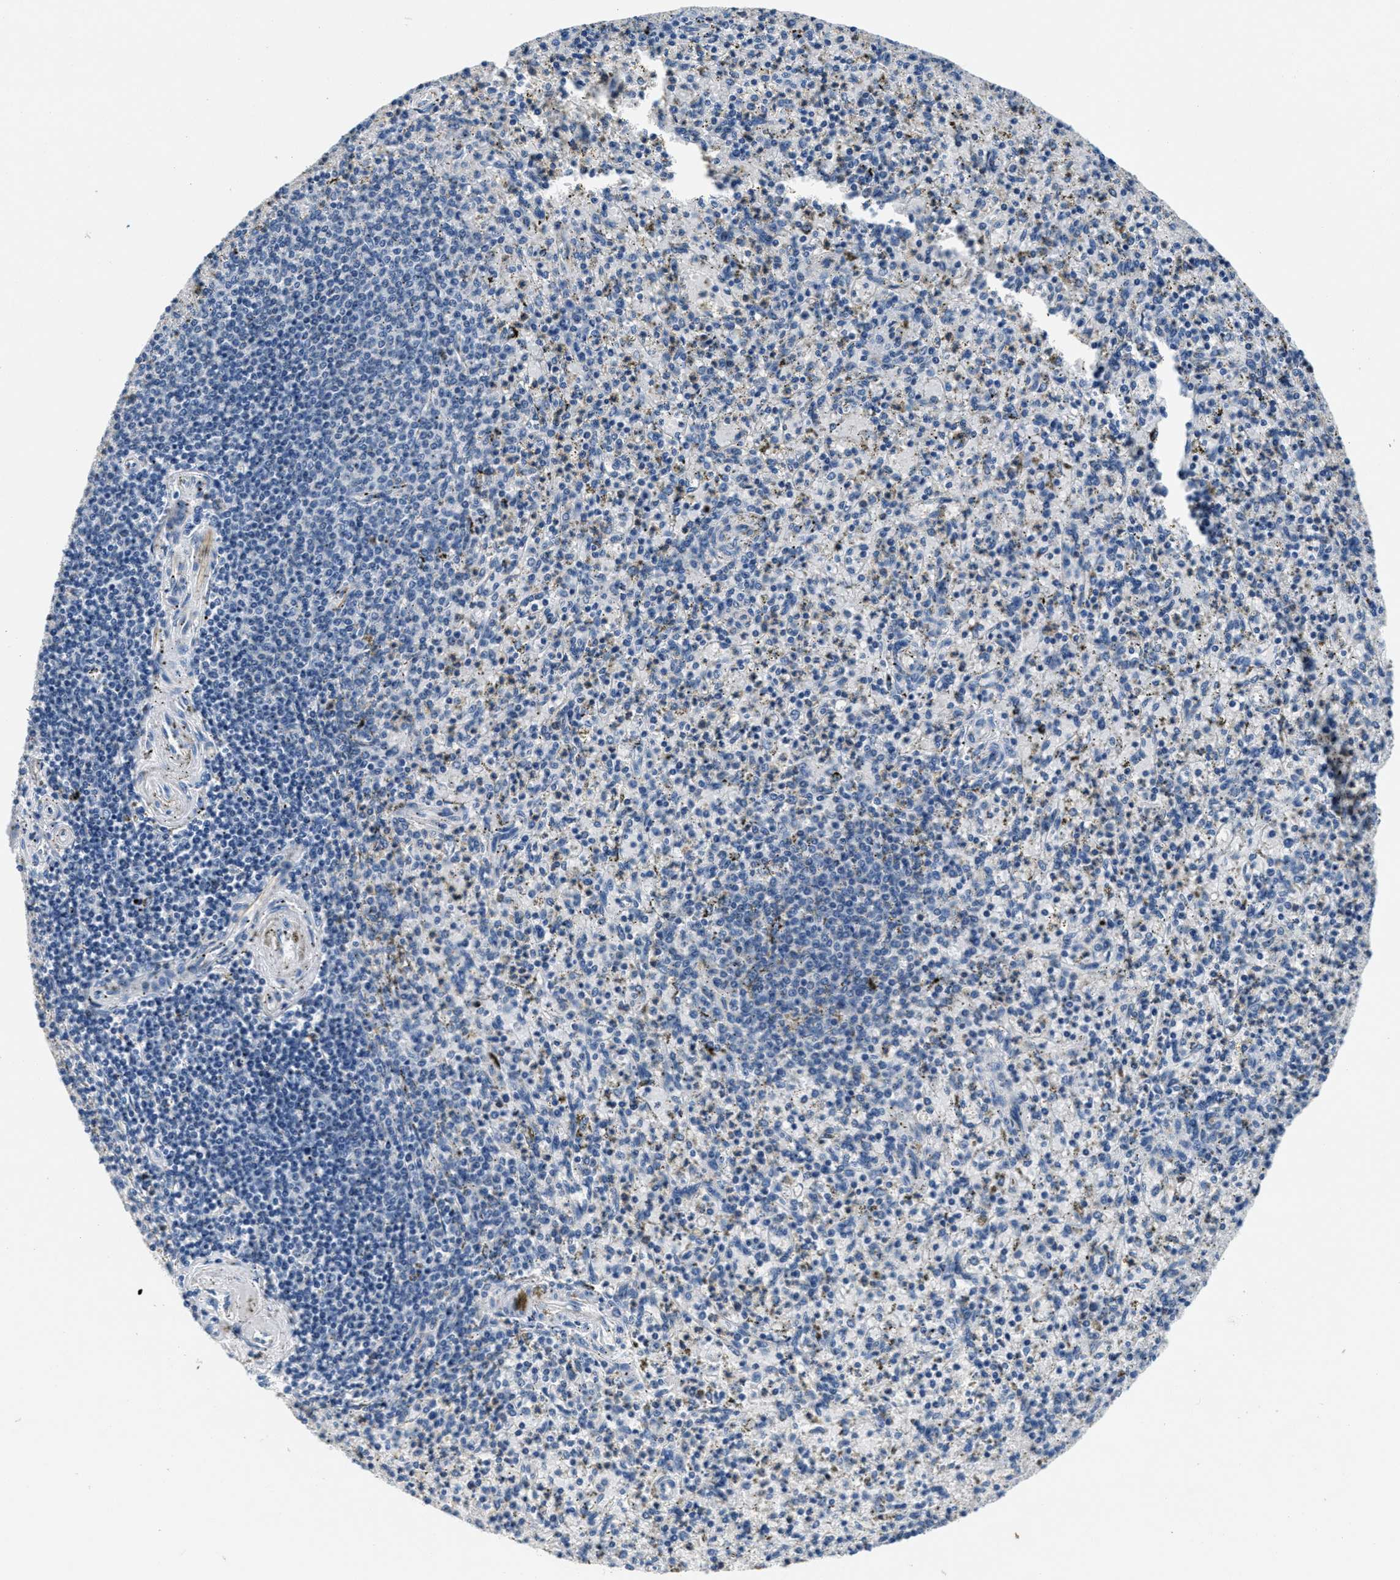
{"staining": {"intensity": "negative", "quantity": "none", "location": "none"}, "tissue": "spleen", "cell_type": "Cells in red pulp", "image_type": "normal", "snomed": [{"axis": "morphology", "description": "Normal tissue, NOS"}, {"axis": "topography", "description": "Spleen"}], "caption": "Cells in red pulp show no significant expression in unremarkable spleen.", "gene": "HS3ST2", "patient": {"sex": "male", "age": 72}}